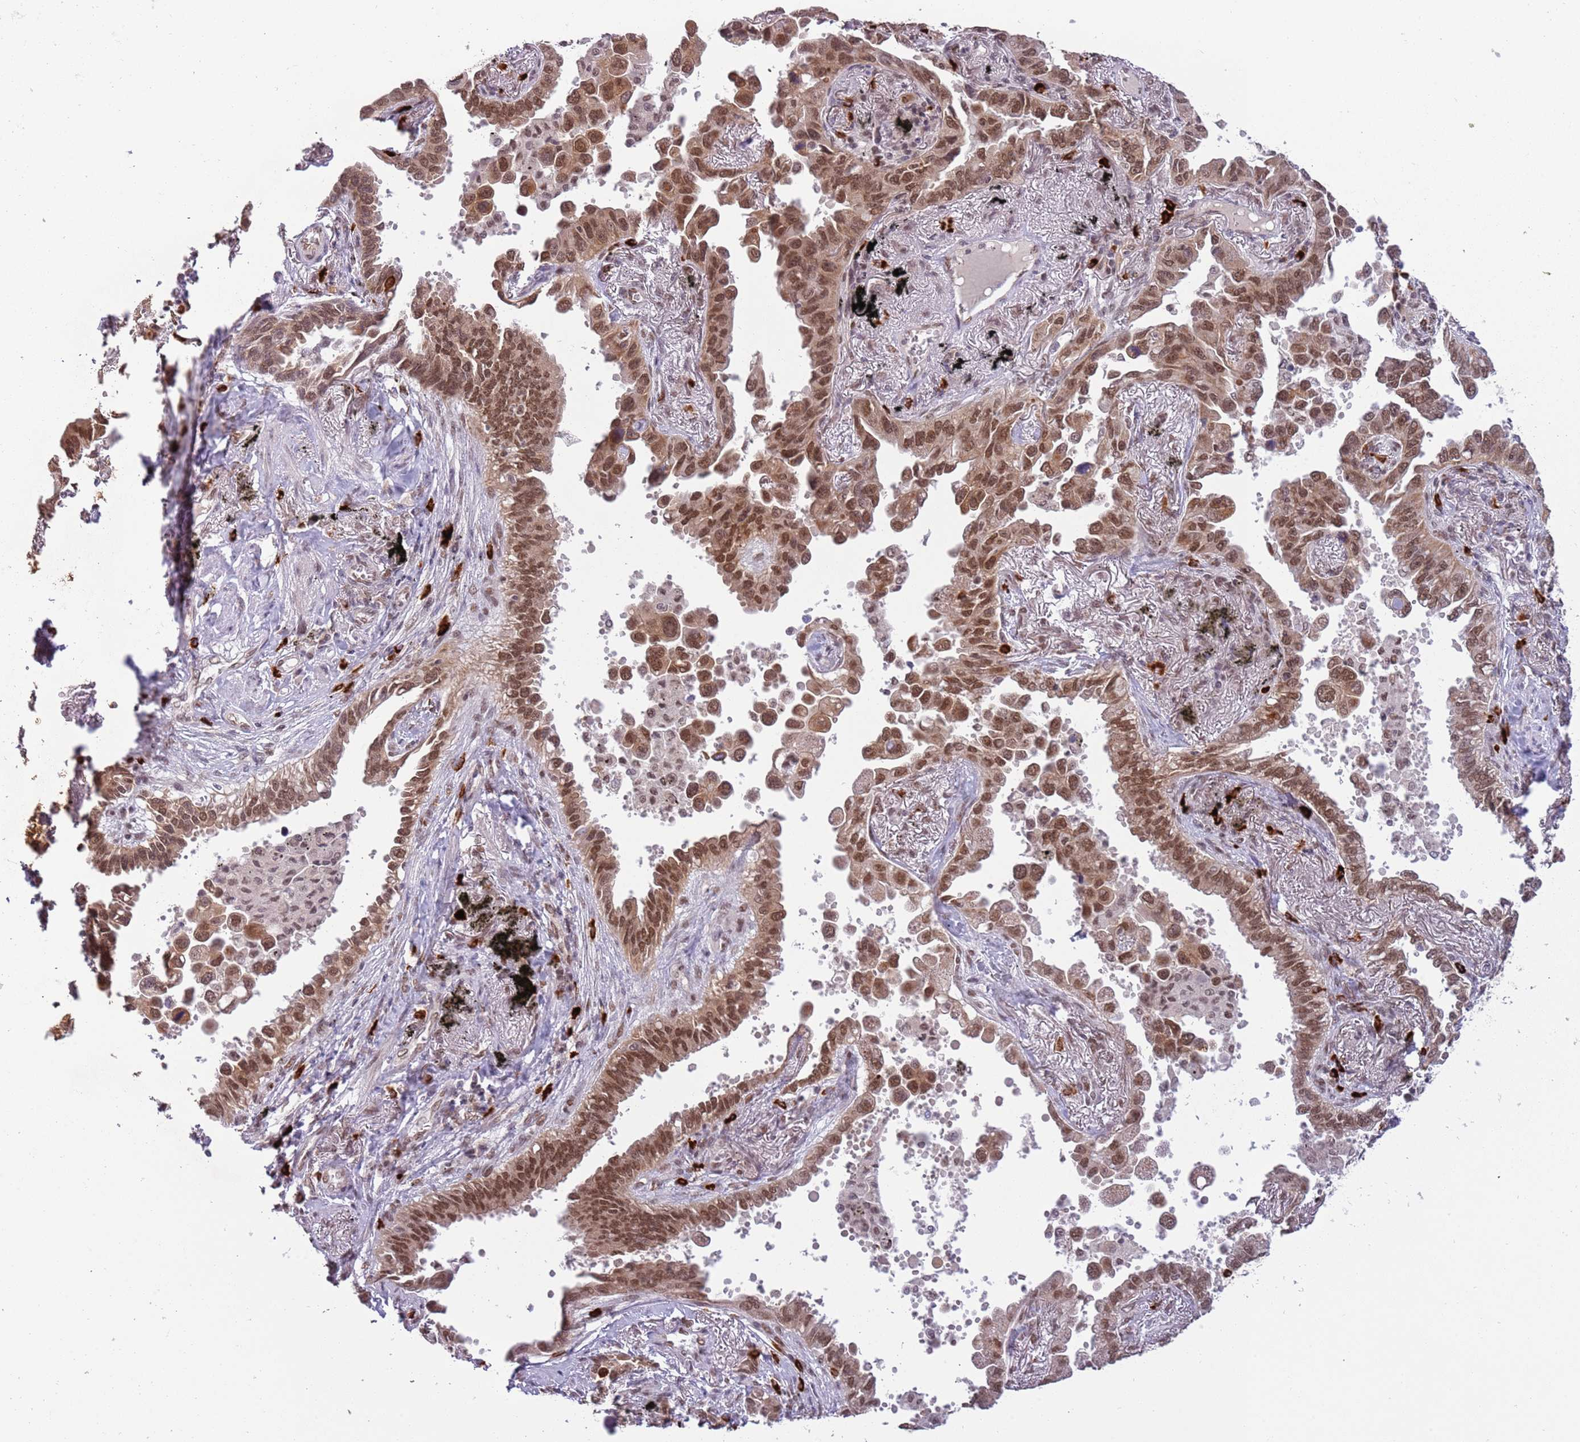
{"staining": {"intensity": "moderate", "quantity": ">75%", "location": "nuclear"}, "tissue": "lung cancer", "cell_type": "Tumor cells", "image_type": "cancer", "snomed": [{"axis": "morphology", "description": "Adenocarcinoma, NOS"}, {"axis": "topography", "description": "Lung"}], "caption": "Protein expression analysis of human lung cancer (adenocarcinoma) reveals moderate nuclear staining in approximately >75% of tumor cells. The staining was performed using DAB to visualize the protein expression in brown, while the nuclei were stained in blue with hematoxylin (Magnification: 20x).", "gene": "FAM120AOS", "patient": {"sex": "male", "age": 67}}